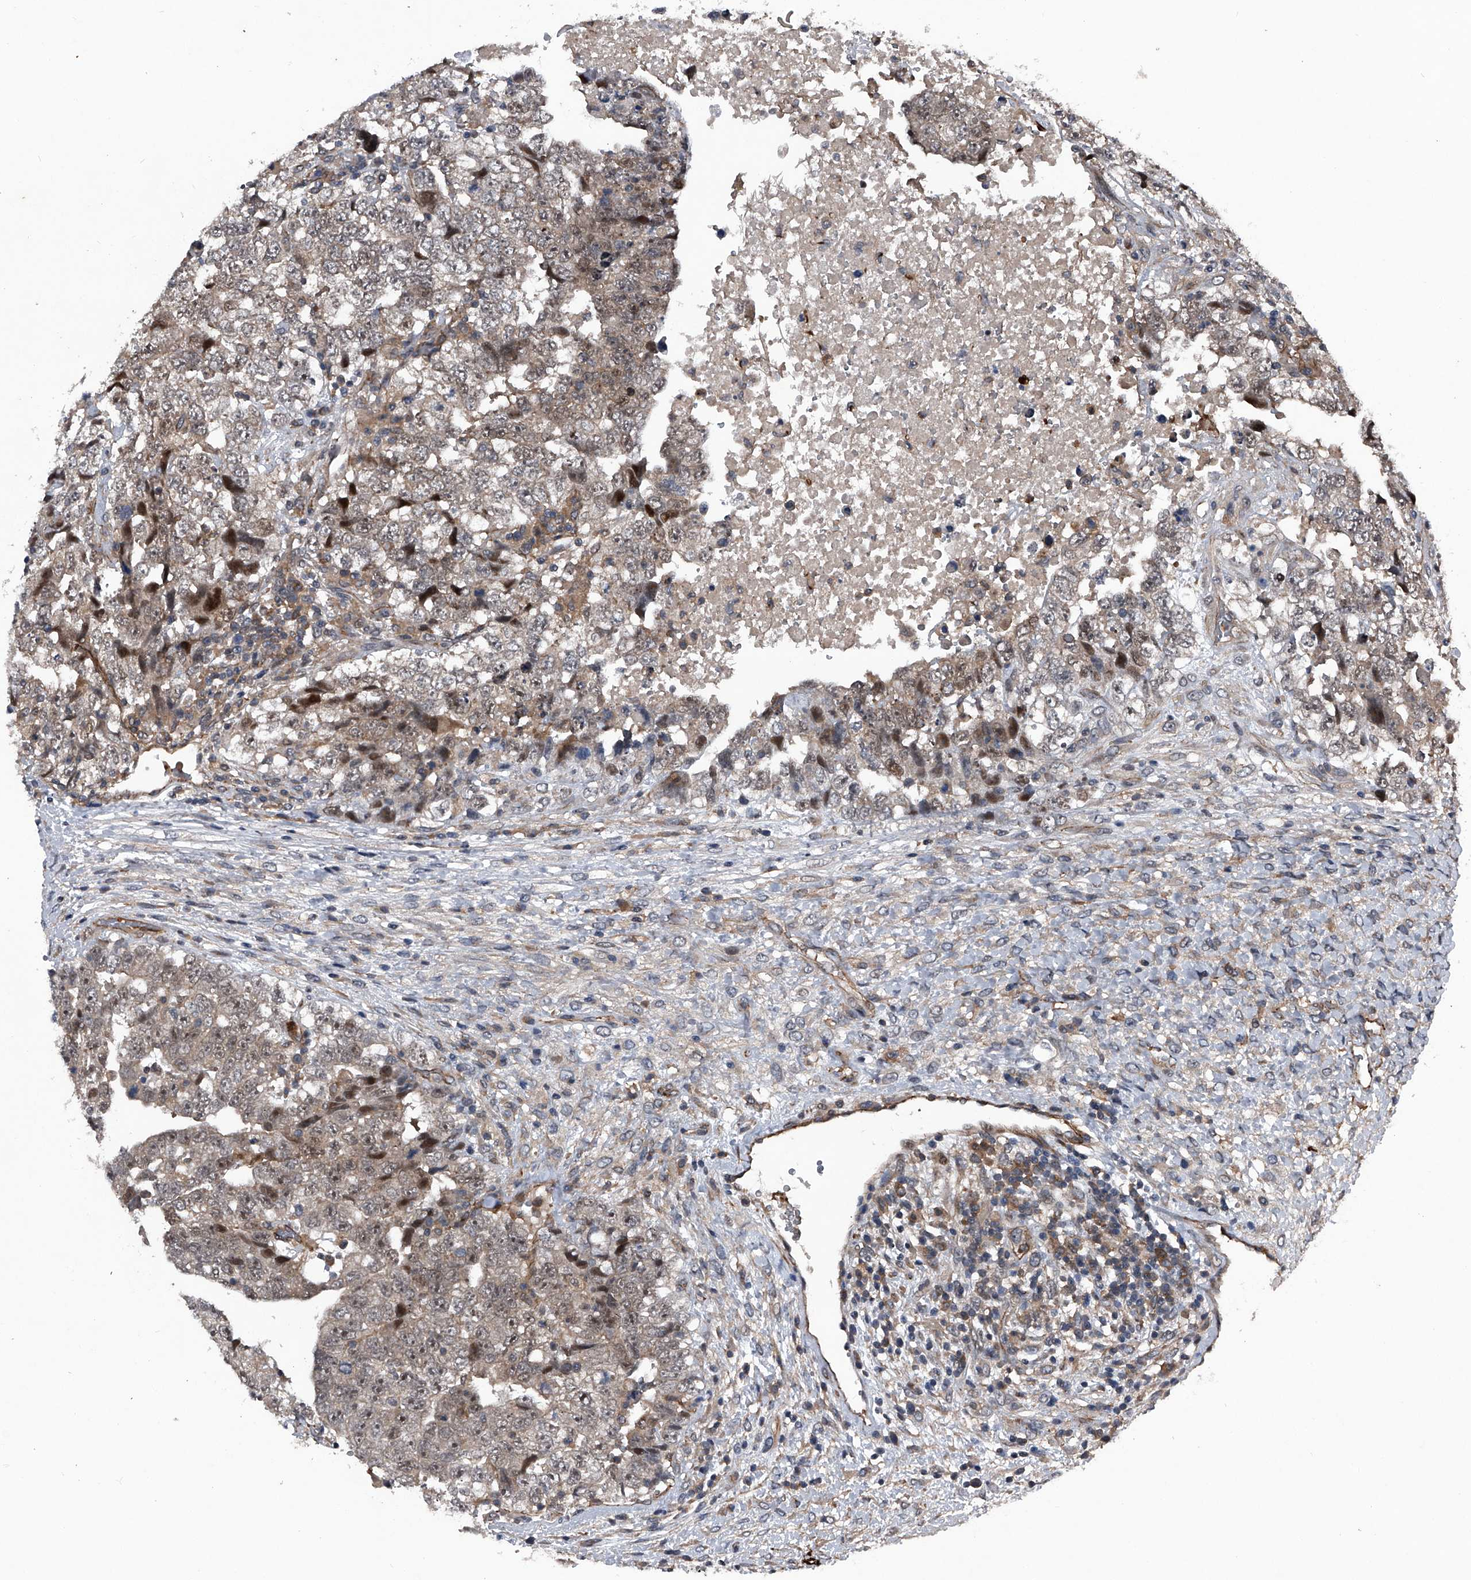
{"staining": {"intensity": "weak", "quantity": ">75%", "location": "cytoplasmic/membranous,nuclear"}, "tissue": "testis cancer", "cell_type": "Tumor cells", "image_type": "cancer", "snomed": [{"axis": "morphology", "description": "Carcinoma, Embryonal, NOS"}, {"axis": "topography", "description": "Testis"}], "caption": "Tumor cells display weak cytoplasmic/membranous and nuclear staining in about >75% of cells in embryonal carcinoma (testis).", "gene": "MAPKAP1", "patient": {"sex": "male", "age": 37}}